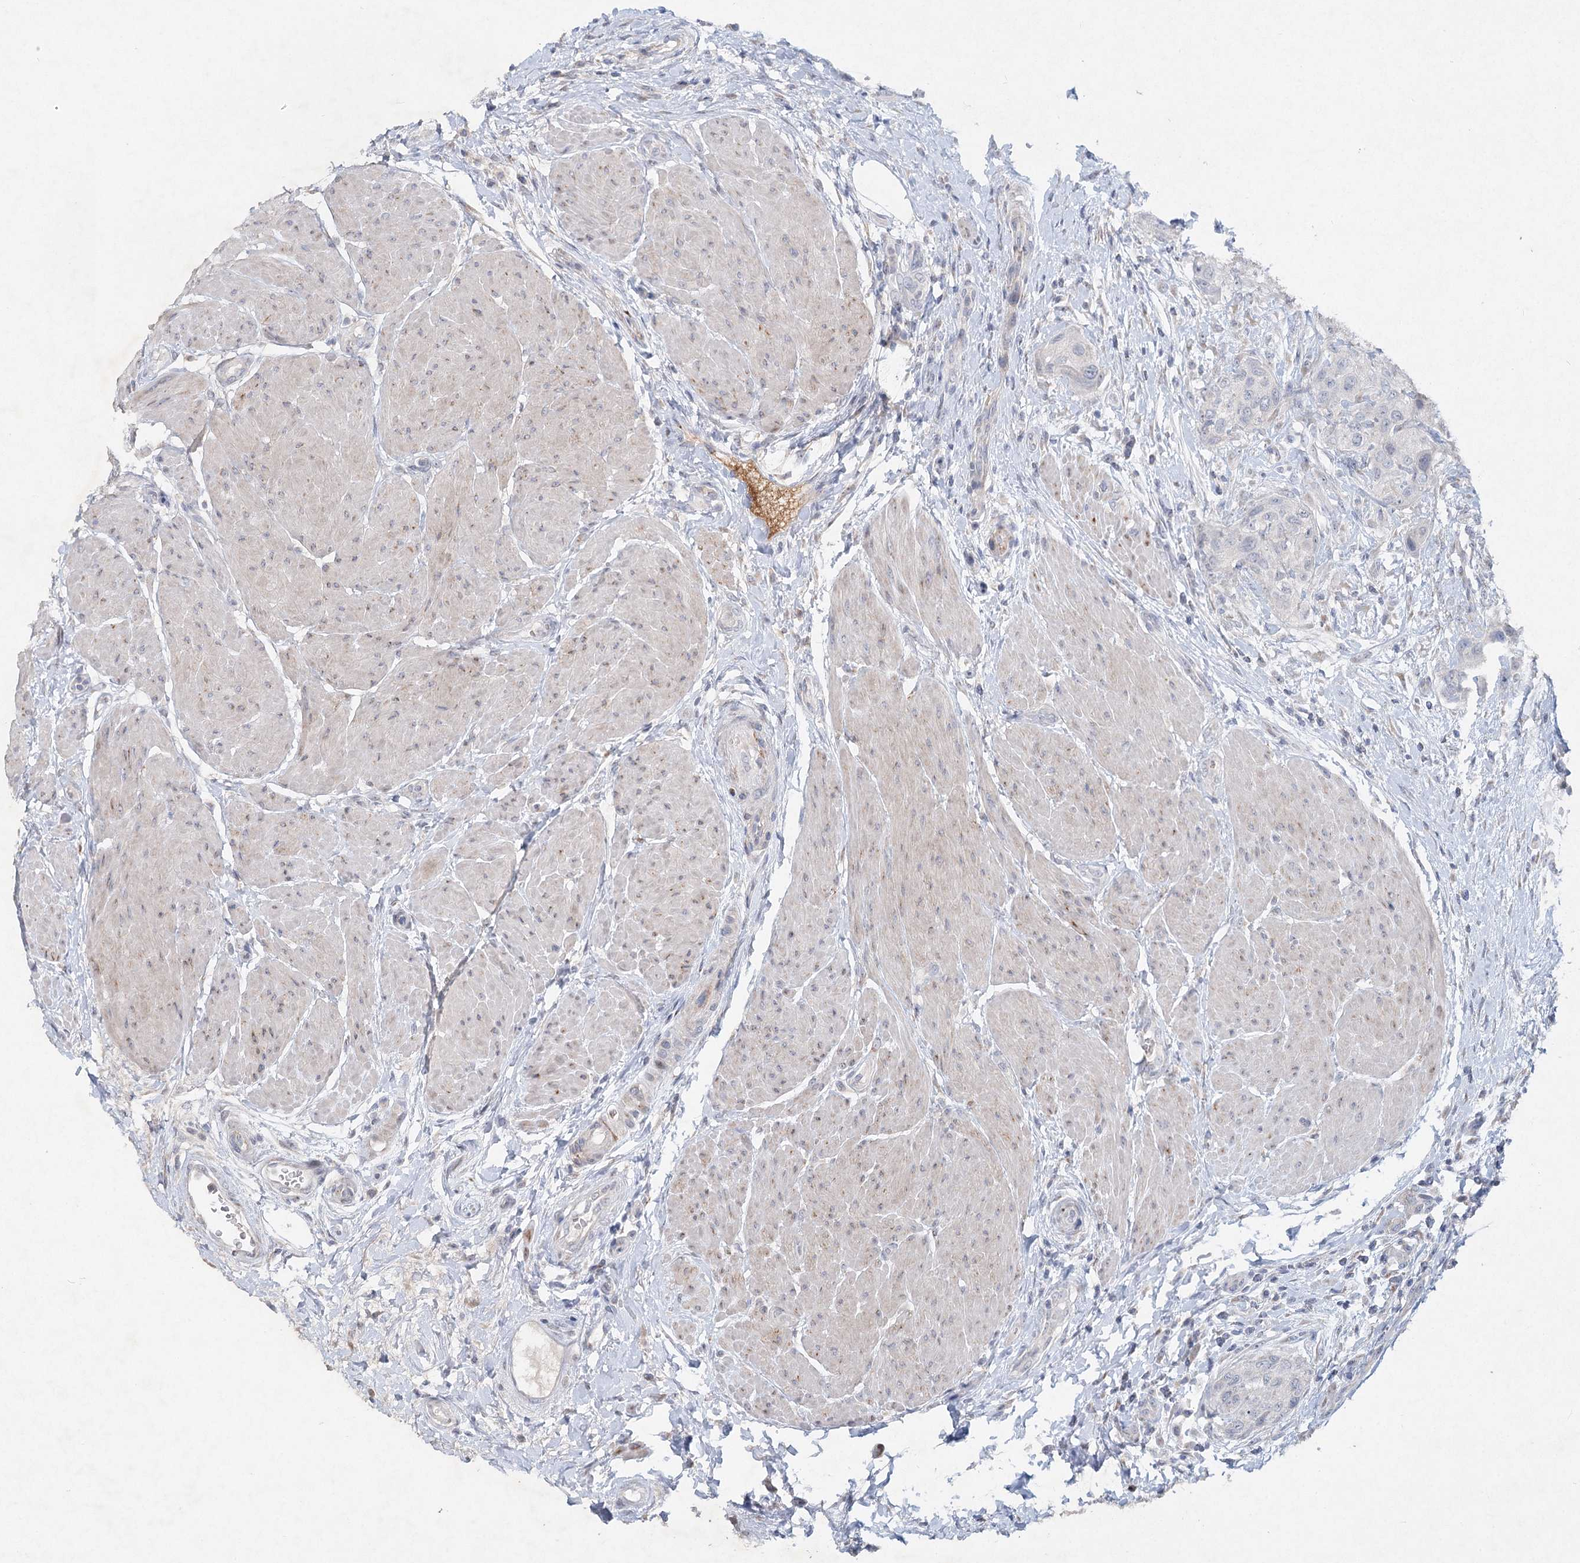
{"staining": {"intensity": "negative", "quantity": "none", "location": "none"}, "tissue": "urothelial cancer", "cell_type": "Tumor cells", "image_type": "cancer", "snomed": [{"axis": "morphology", "description": "Normal tissue, NOS"}, {"axis": "morphology", "description": "Urothelial carcinoma, NOS"}, {"axis": "topography", "description": "Urinary bladder"}, {"axis": "topography", "description": "Peripheral nerve tissue"}], "caption": "High magnification brightfield microscopy of transitional cell carcinoma stained with DAB (3,3'-diaminobenzidine) (brown) and counterstained with hematoxylin (blue): tumor cells show no significant positivity.", "gene": "RFX6", "patient": {"sex": "male", "age": 35}}